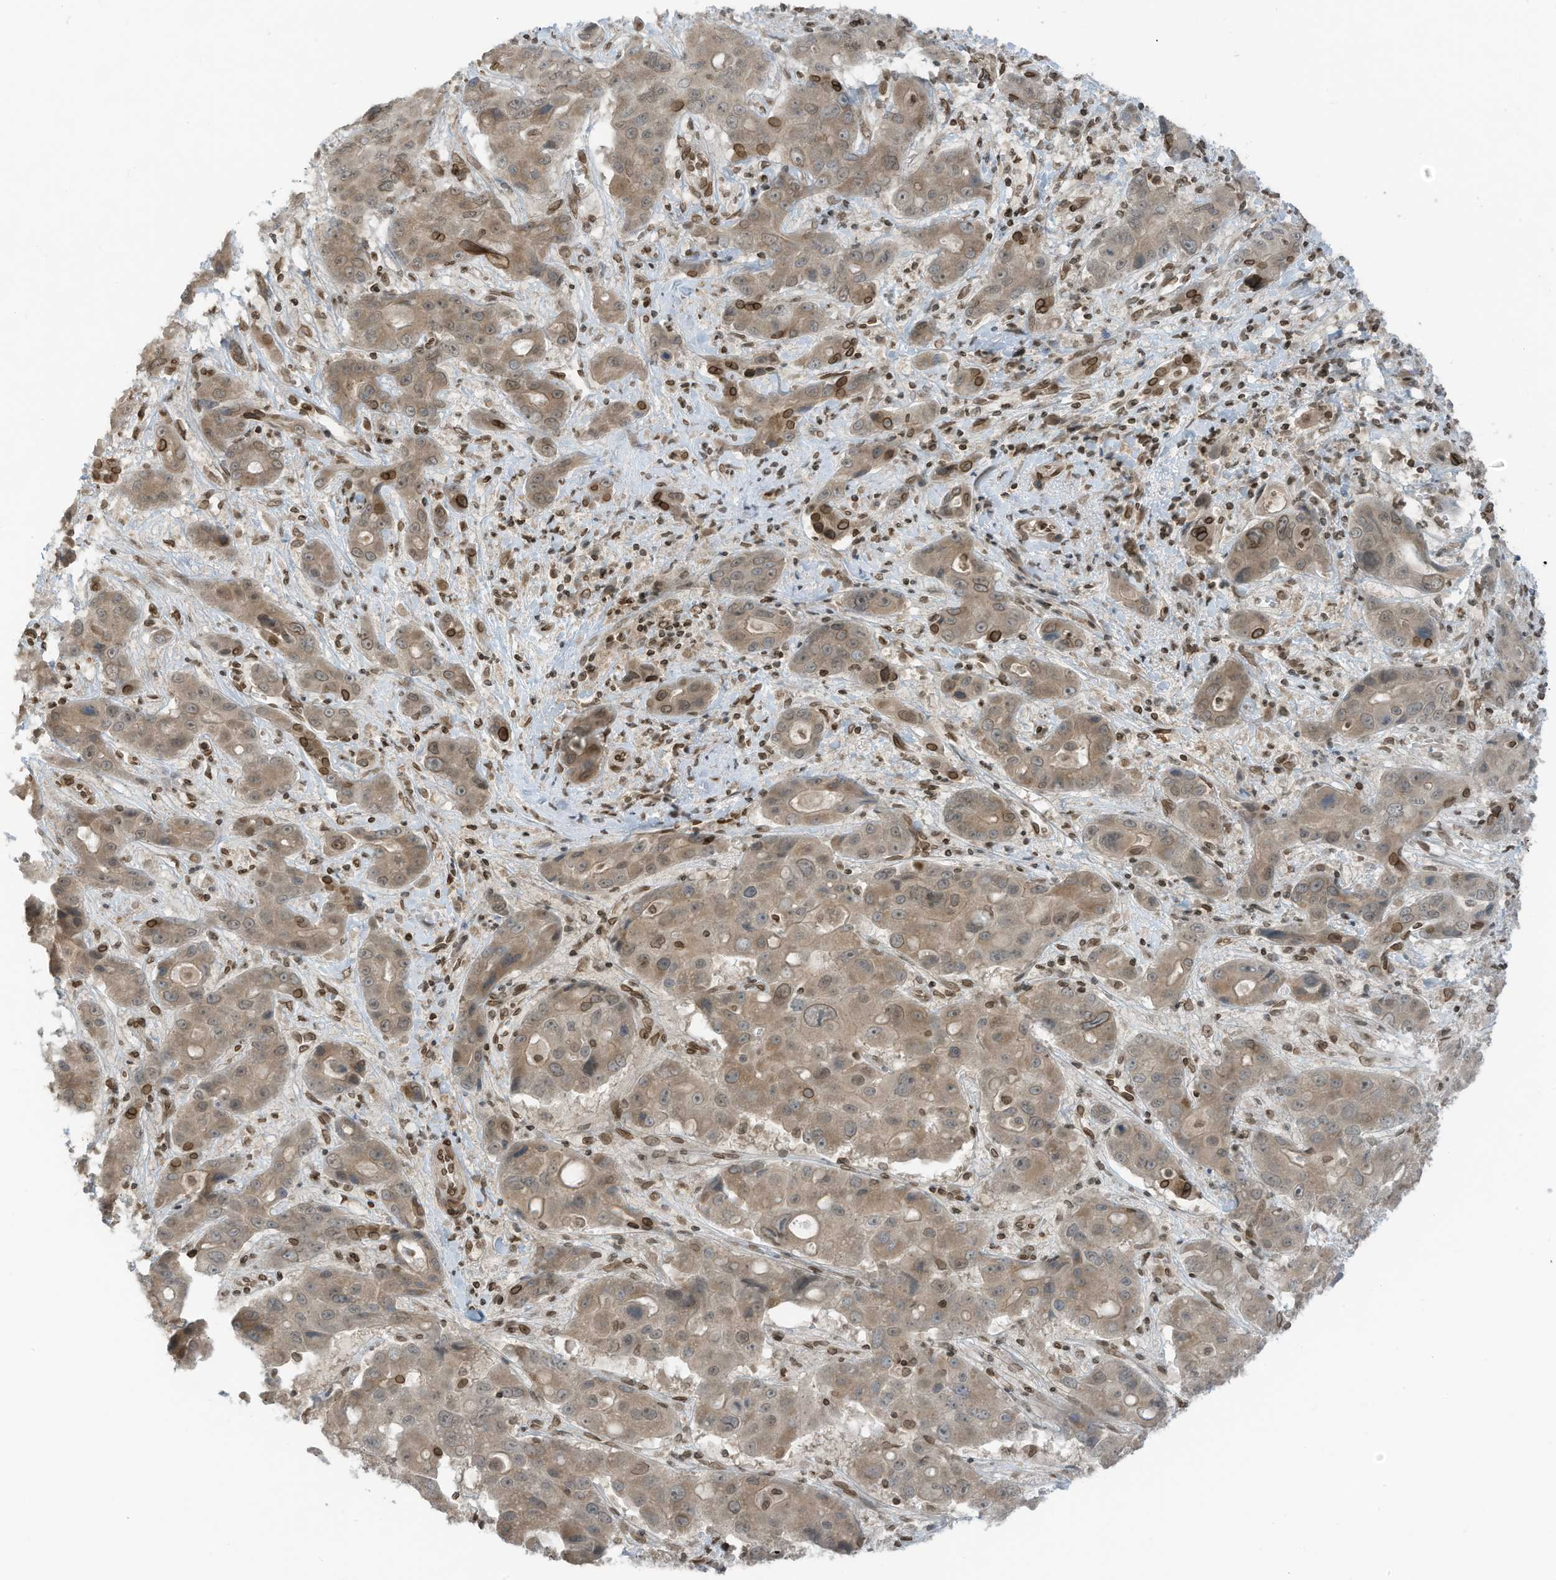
{"staining": {"intensity": "weak", "quantity": "25%-75%", "location": "cytoplasmic/membranous,nuclear"}, "tissue": "liver cancer", "cell_type": "Tumor cells", "image_type": "cancer", "snomed": [{"axis": "morphology", "description": "Cholangiocarcinoma"}, {"axis": "topography", "description": "Liver"}], "caption": "IHC image of neoplastic tissue: human liver cancer (cholangiocarcinoma) stained using IHC exhibits low levels of weak protein expression localized specifically in the cytoplasmic/membranous and nuclear of tumor cells, appearing as a cytoplasmic/membranous and nuclear brown color.", "gene": "RABL3", "patient": {"sex": "male", "age": 67}}